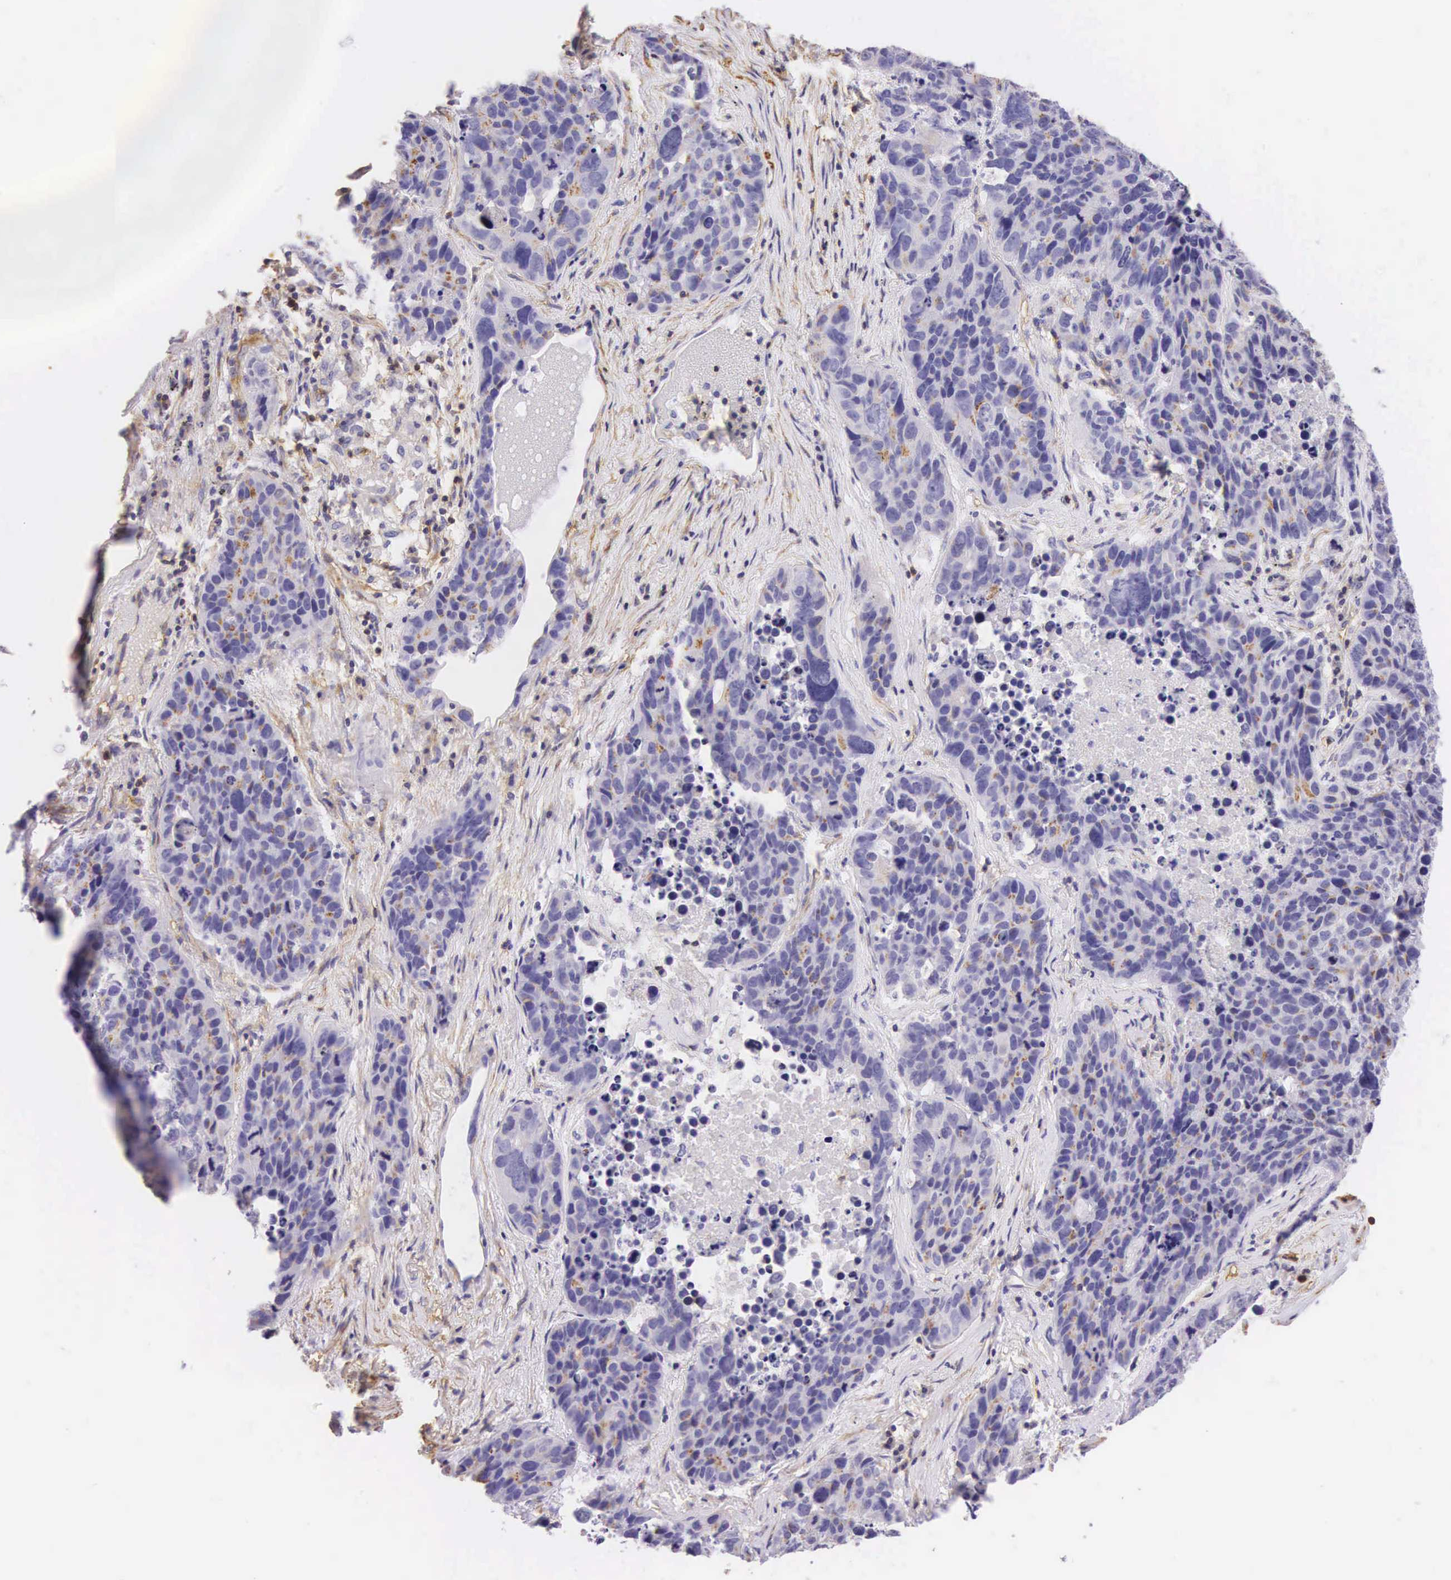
{"staining": {"intensity": "negative", "quantity": "none", "location": "none"}, "tissue": "lung cancer", "cell_type": "Tumor cells", "image_type": "cancer", "snomed": [{"axis": "morphology", "description": "Carcinoid, malignant, NOS"}, {"axis": "topography", "description": "Lung"}], "caption": "Lung carcinoid (malignant) stained for a protein using IHC shows no expression tumor cells.", "gene": "CD99", "patient": {"sex": "male", "age": 60}}